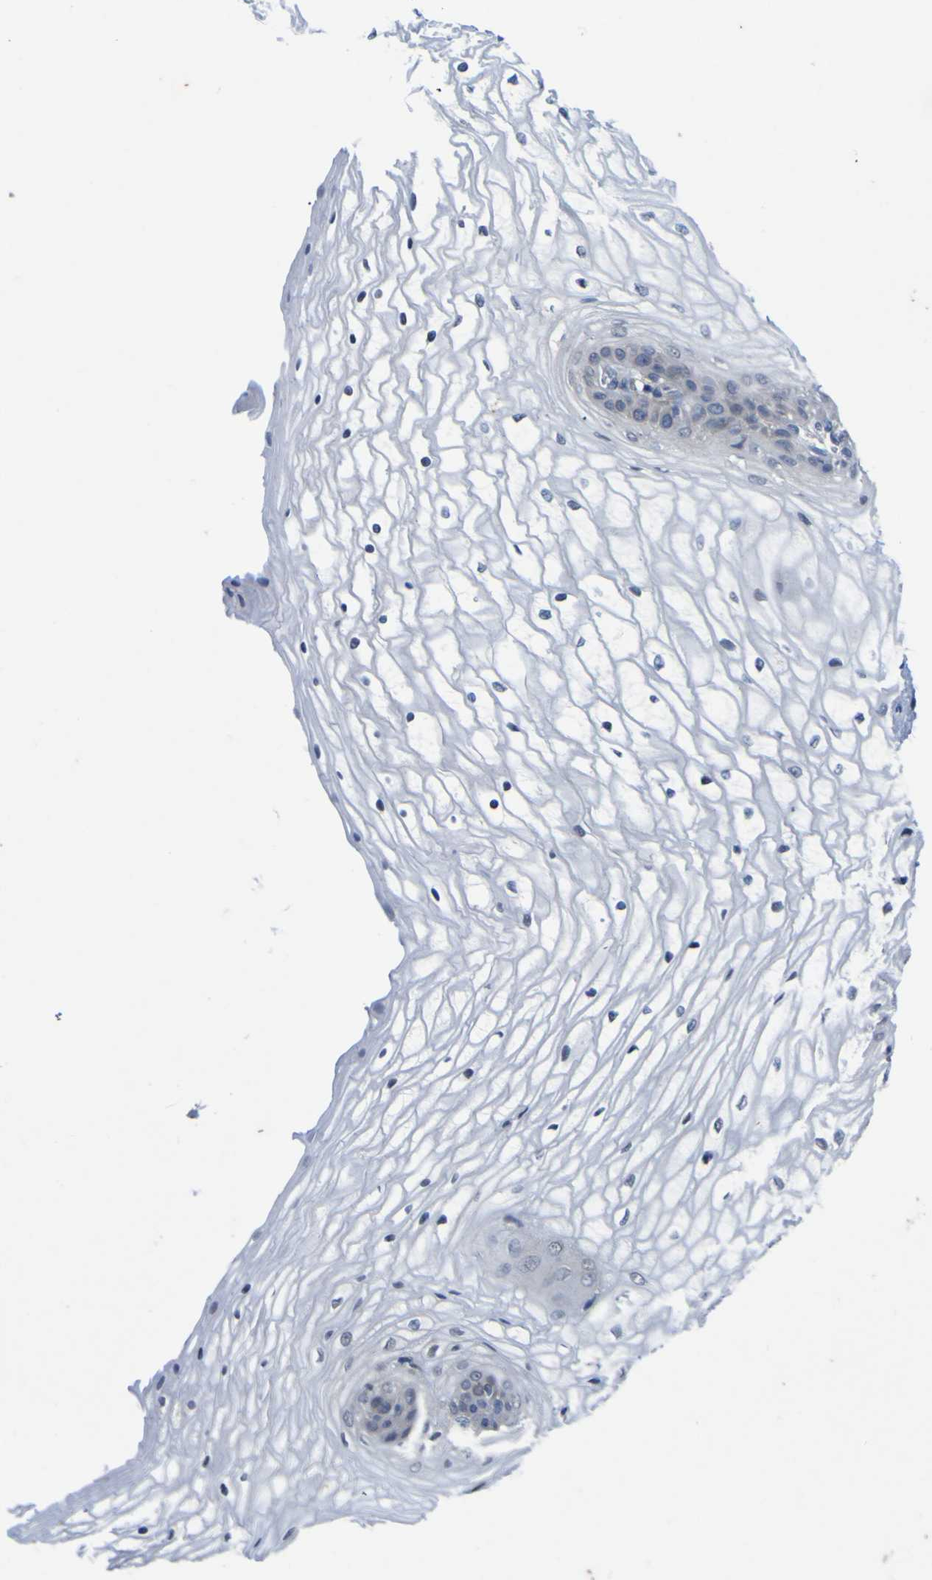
{"staining": {"intensity": "negative", "quantity": "none", "location": "none"}, "tissue": "vagina", "cell_type": "Squamous epithelial cells", "image_type": "normal", "snomed": [{"axis": "morphology", "description": "Normal tissue, NOS"}, {"axis": "topography", "description": "Vagina"}], "caption": "IHC photomicrograph of benign vagina stained for a protein (brown), which reveals no positivity in squamous epithelial cells. The staining was performed using DAB to visualize the protein expression in brown, while the nuclei were stained in blue with hematoxylin (Magnification: 20x).", "gene": "TNFRSF11A", "patient": {"sex": "female", "age": 34}}